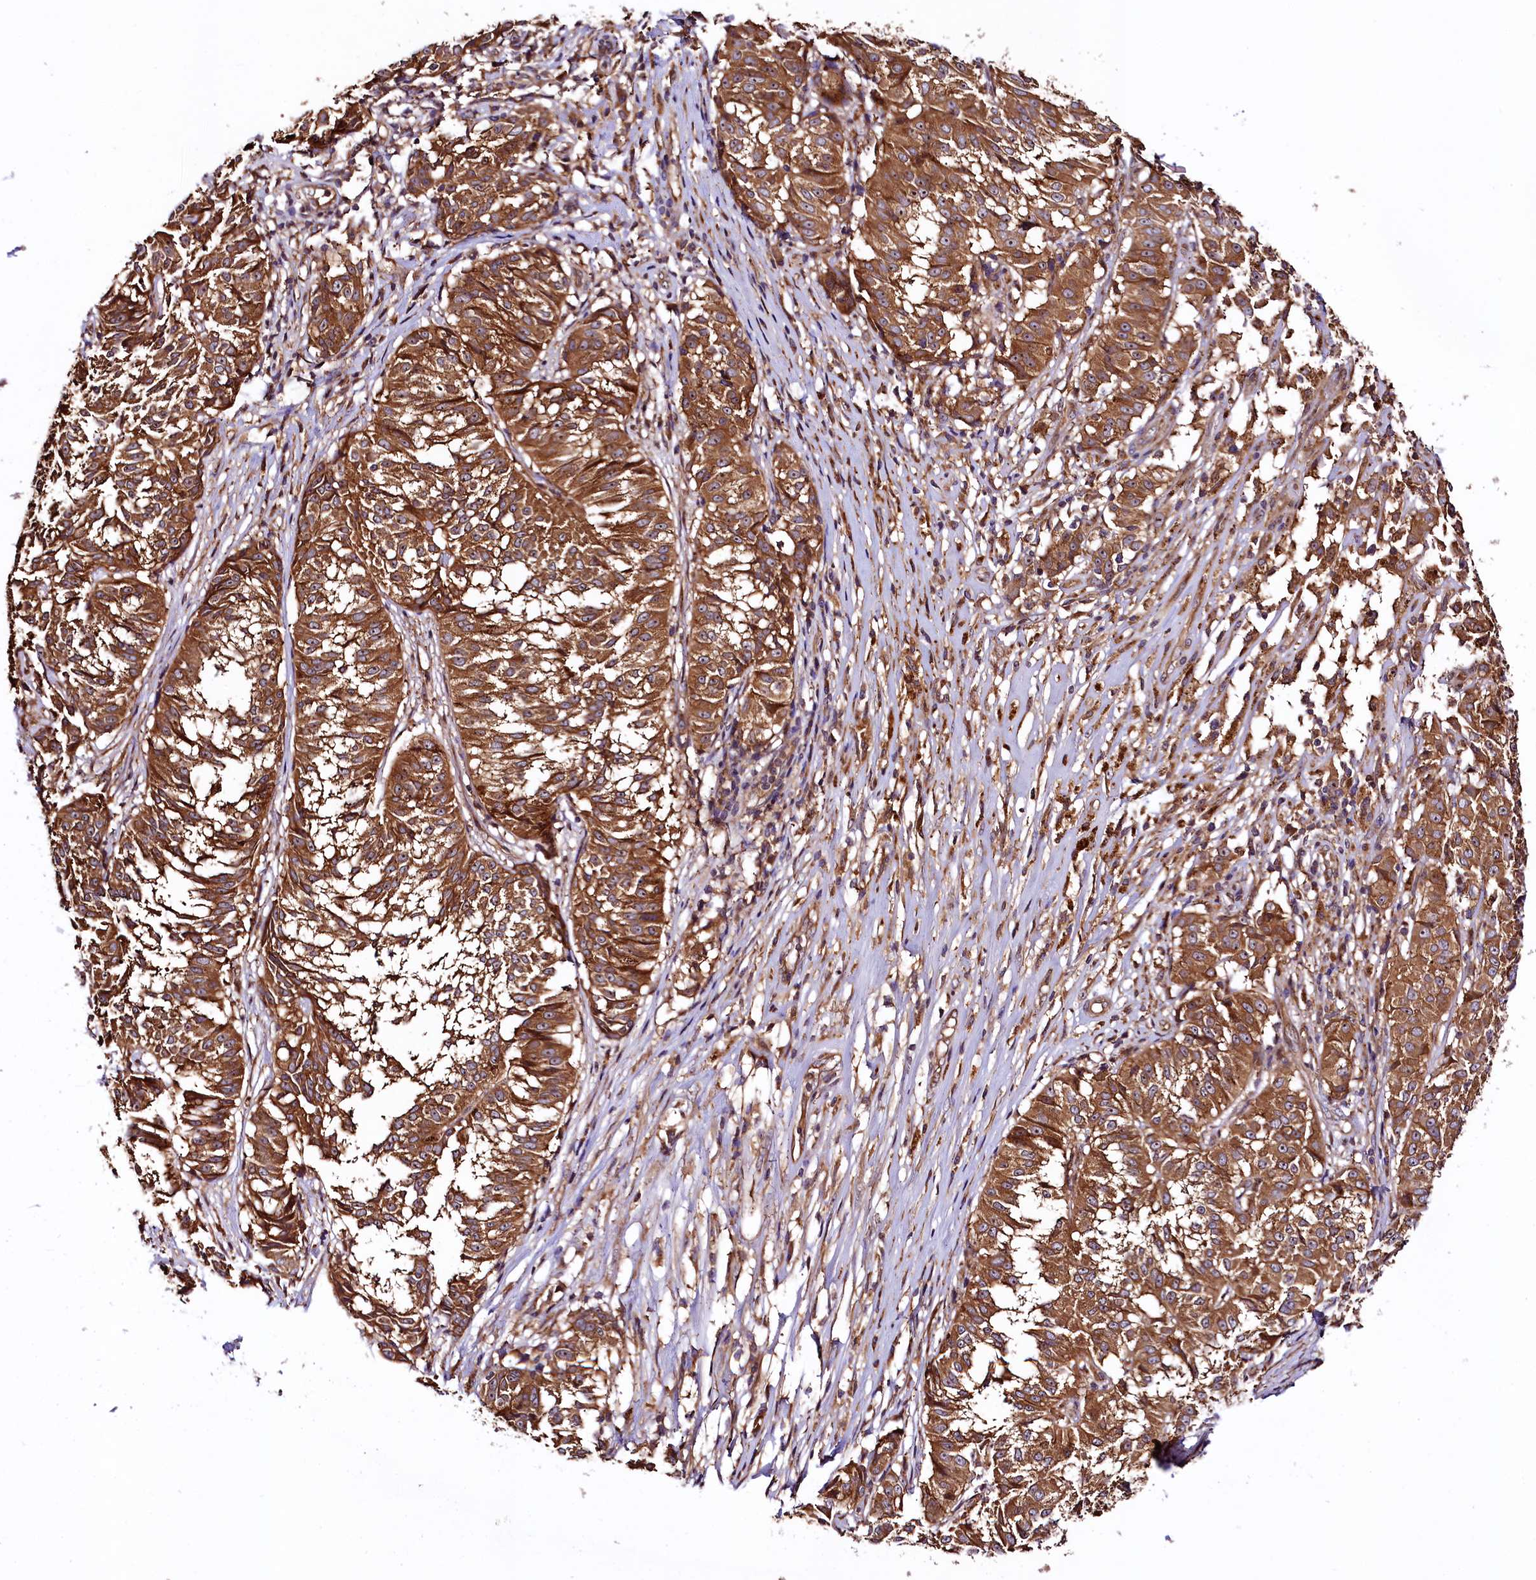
{"staining": {"intensity": "moderate", "quantity": ">75%", "location": "cytoplasmic/membranous"}, "tissue": "melanoma", "cell_type": "Tumor cells", "image_type": "cancer", "snomed": [{"axis": "morphology", "description": "Malignant melanoma, NOS"}, {"axis": "topography", "description": "Skin"}], "caption": "Human melanoma stained with a brown dye displays moderate cytoplasmic/membranous positive expression in about >75% of tumor cells.", "gene": "VPS35", "patient": {"sex": "female", "age": 72}}